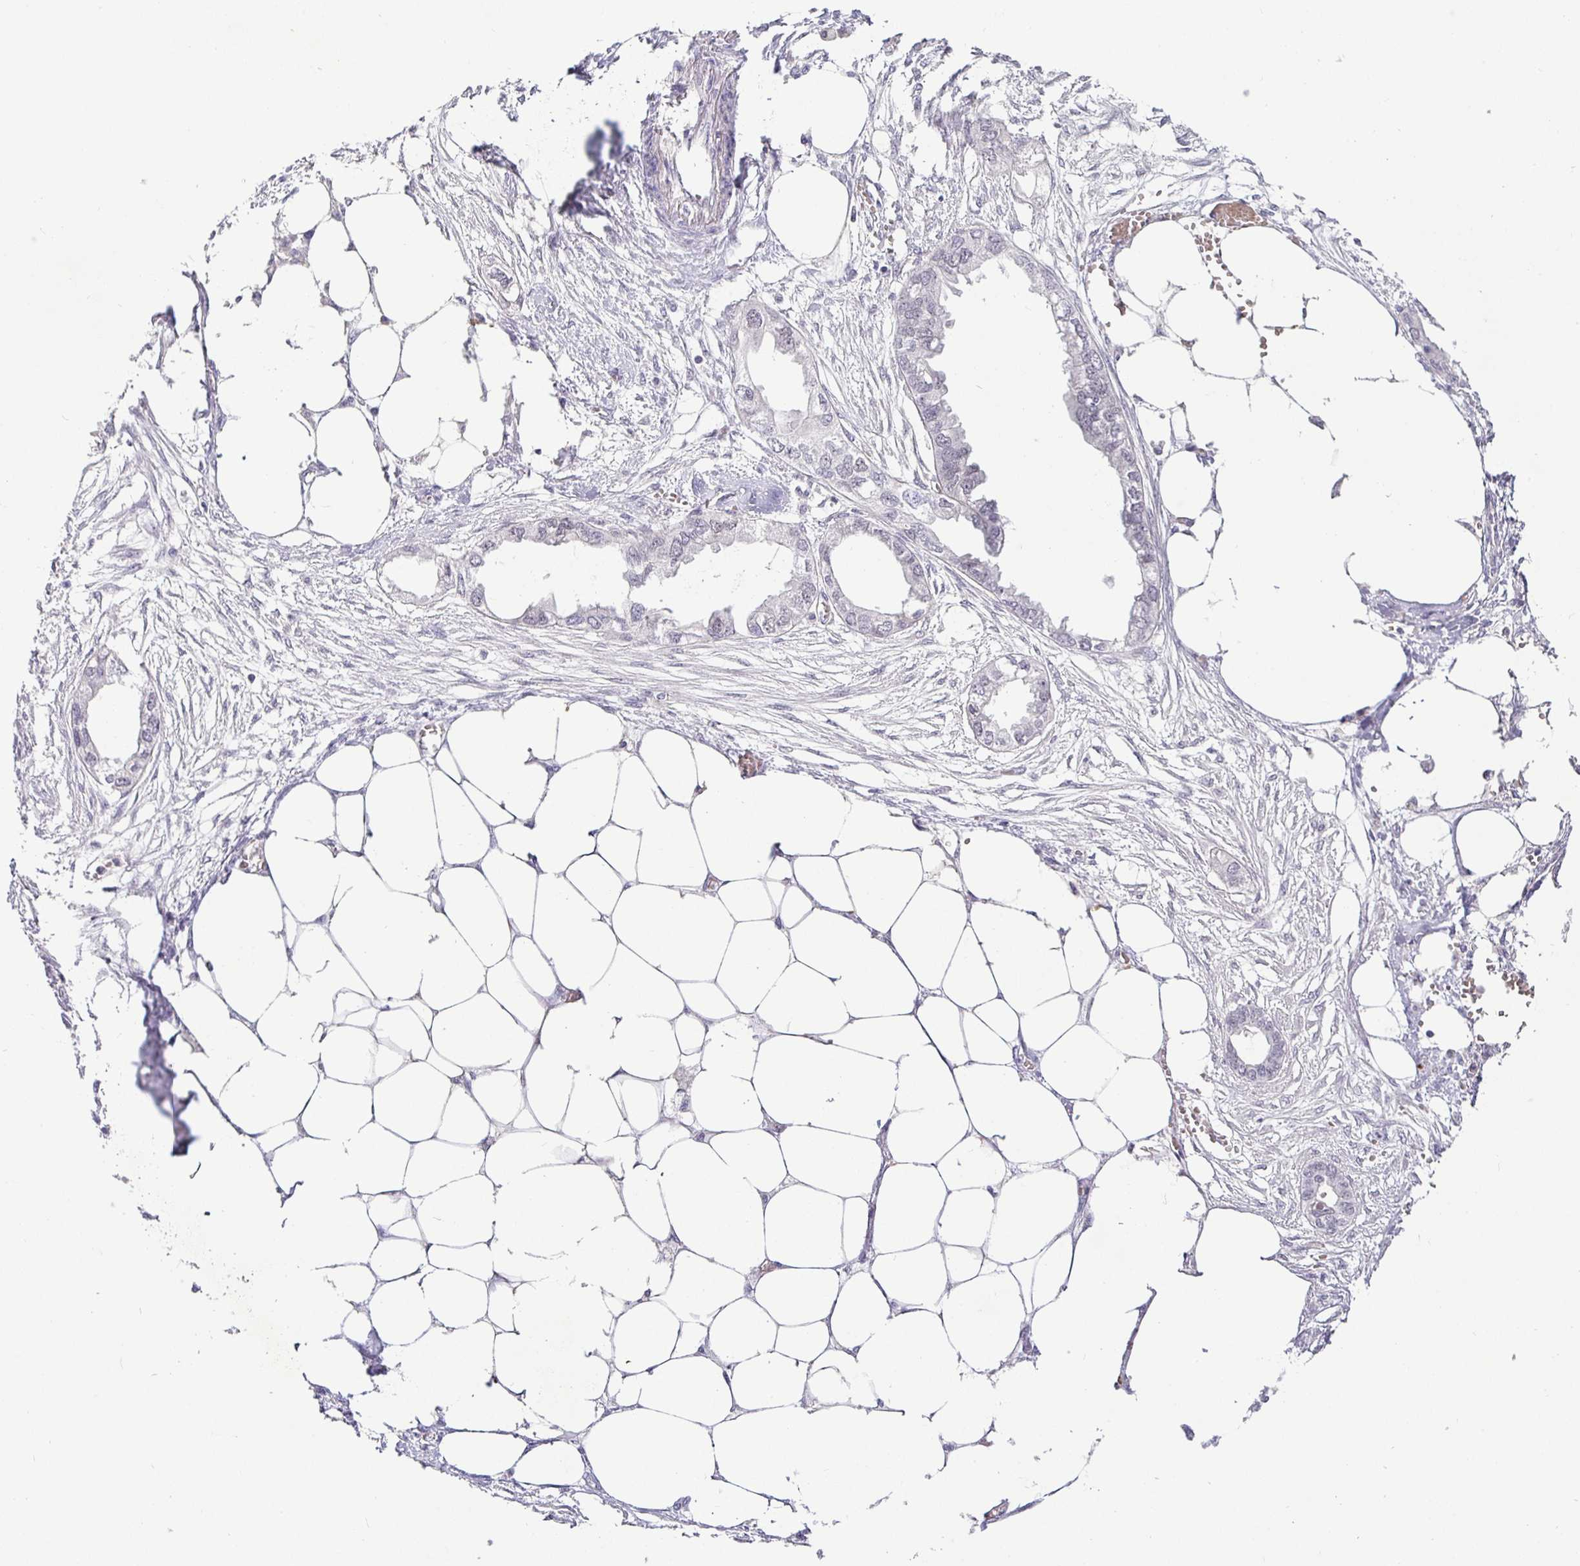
{"staining": {"intensity": "negative", "quantity": "none", "location": "none"}, "tissue": "endometrial cancer", "cell_type": "Tumor cells", "image_type": "cancer", "snomed": [{"axis": "morphology", "description": "Adenocarcinoma, NOS"}, {"axis": "morphology", "description": "Adenocarcinoma, metastatic, NOS"}, {"axis": "topography", "description": "Adipose tissue"}, {"axis": "topography", "description": "Endometrium"}], "caption": "IHC image of endometrial metastatic adenocarcinoma stained for a protein (brown), which demonstrates no positivity in tumor cells.", "gene": "NUP188", "patient": {"sex": "female", "age": 67}}